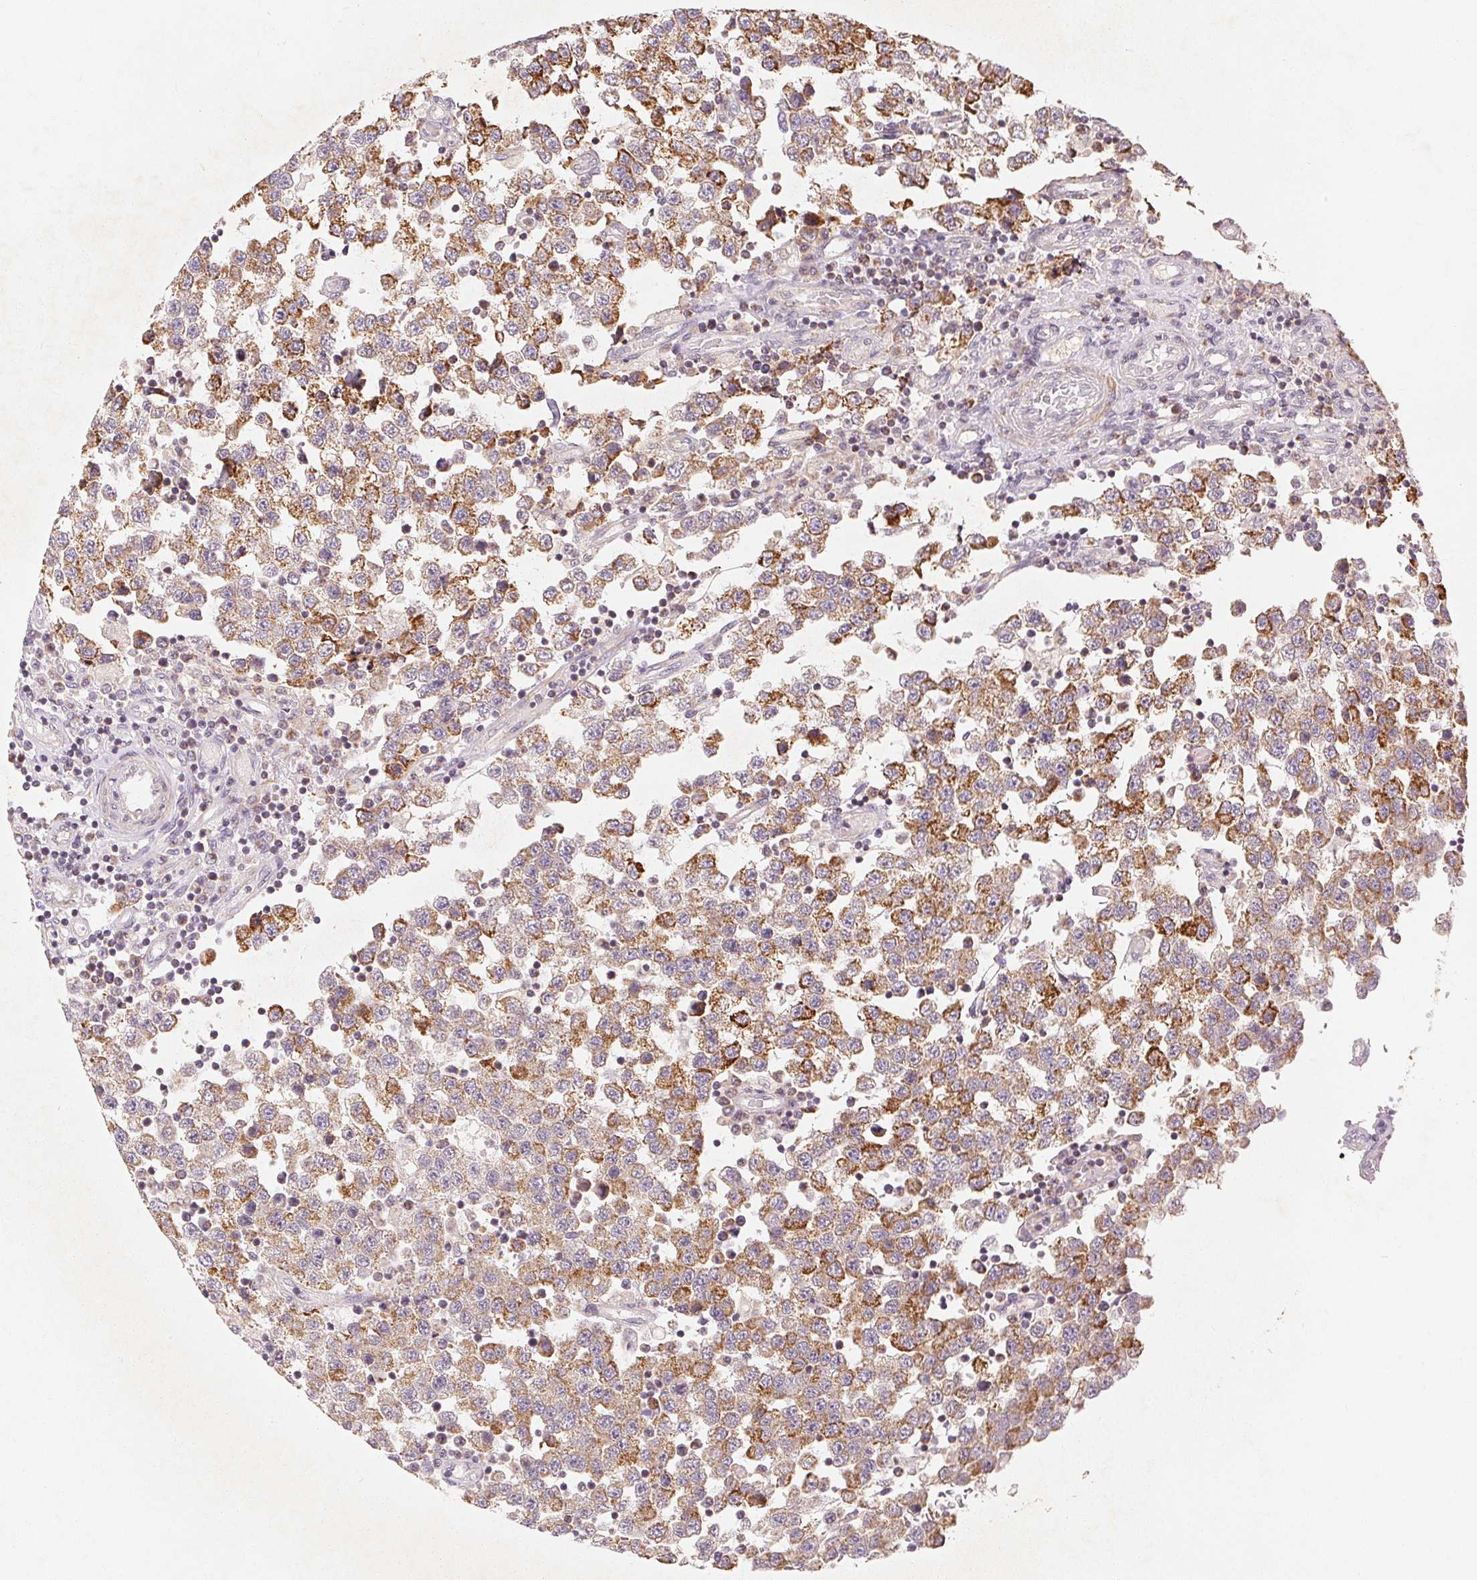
{"staining": {"intensity": "moderate", "quantity": ">75%", "location": "cytoplasmic/membranous"}, "tissue": "testis cancer", "cell_type": "Tumor cells", "image_type": "cancer", "snomed": [{"axis": "morphology", "description": "Seminoma, NOS"}, {"axis": "topography", "description": "Testis"}], "caption": "Protein staining of testis cancer (seminoma) tissue reveals moderate cytoplasmic/membranous staining in about >75% of tumor cells.", "gene": "GHITM", "patient": {"sex": "male", "age": 34}}